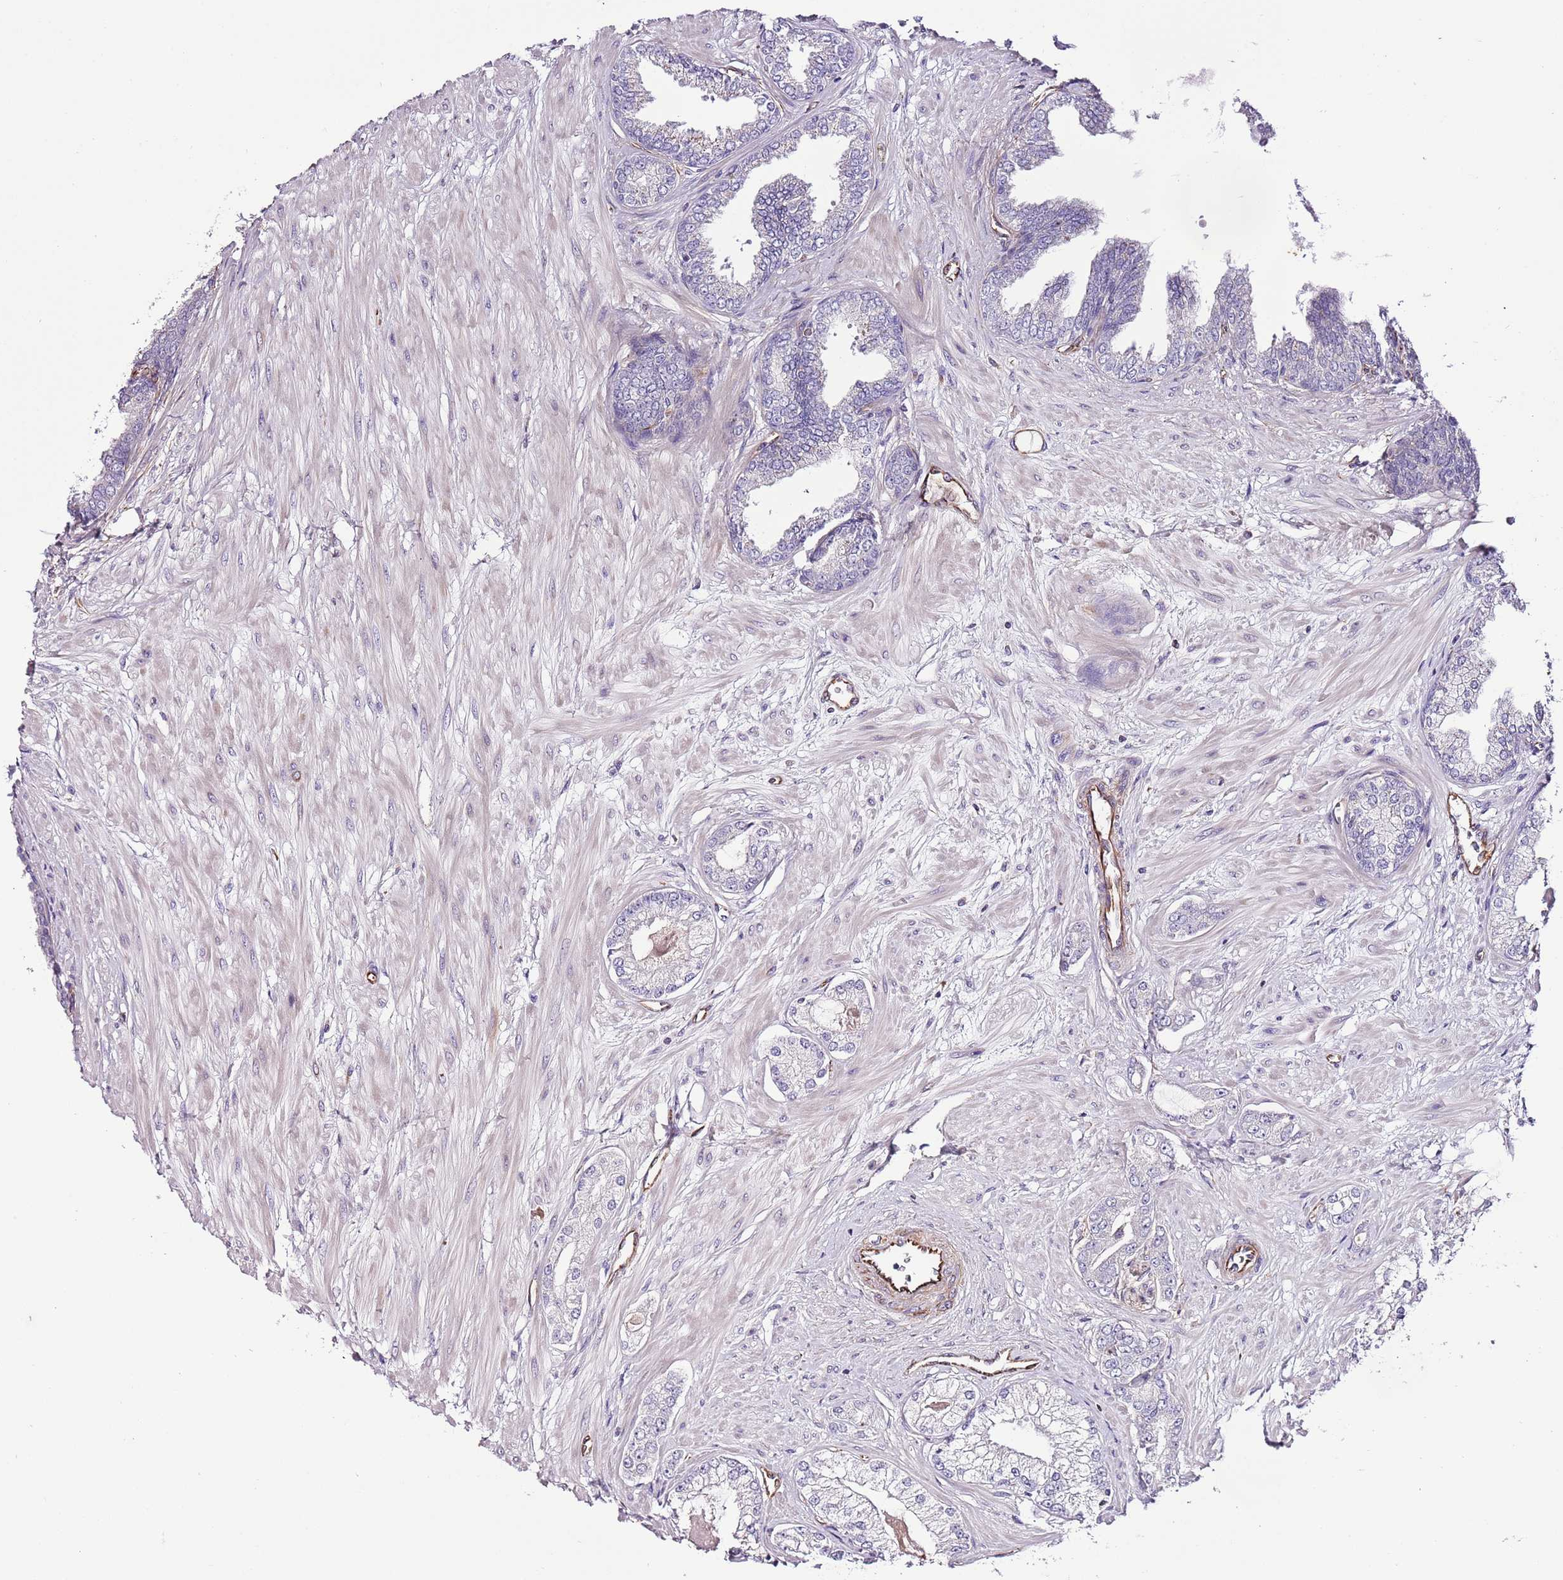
{"staining": {"intensity": "negative", "quantity": "none", "location": "none"}, "tissue": "prostate cancer", "cell_type": "Tumor cells", "image_type": "cancer", "snomed": [{"axis": "morphology", "description": "Adenocarcinoma, Low grade"}, {"axis": "topography", "description": "Prostate"}], "caption": "The image shows no significant expression in tumor cells of prostate cancer (adenocarcinoma (low-grade)). (Brightfield microscopy of DAB immunohistochemistry at high magnification).", "gene": "ZNF786", "patient": {"sex": "male", "age": 64}}